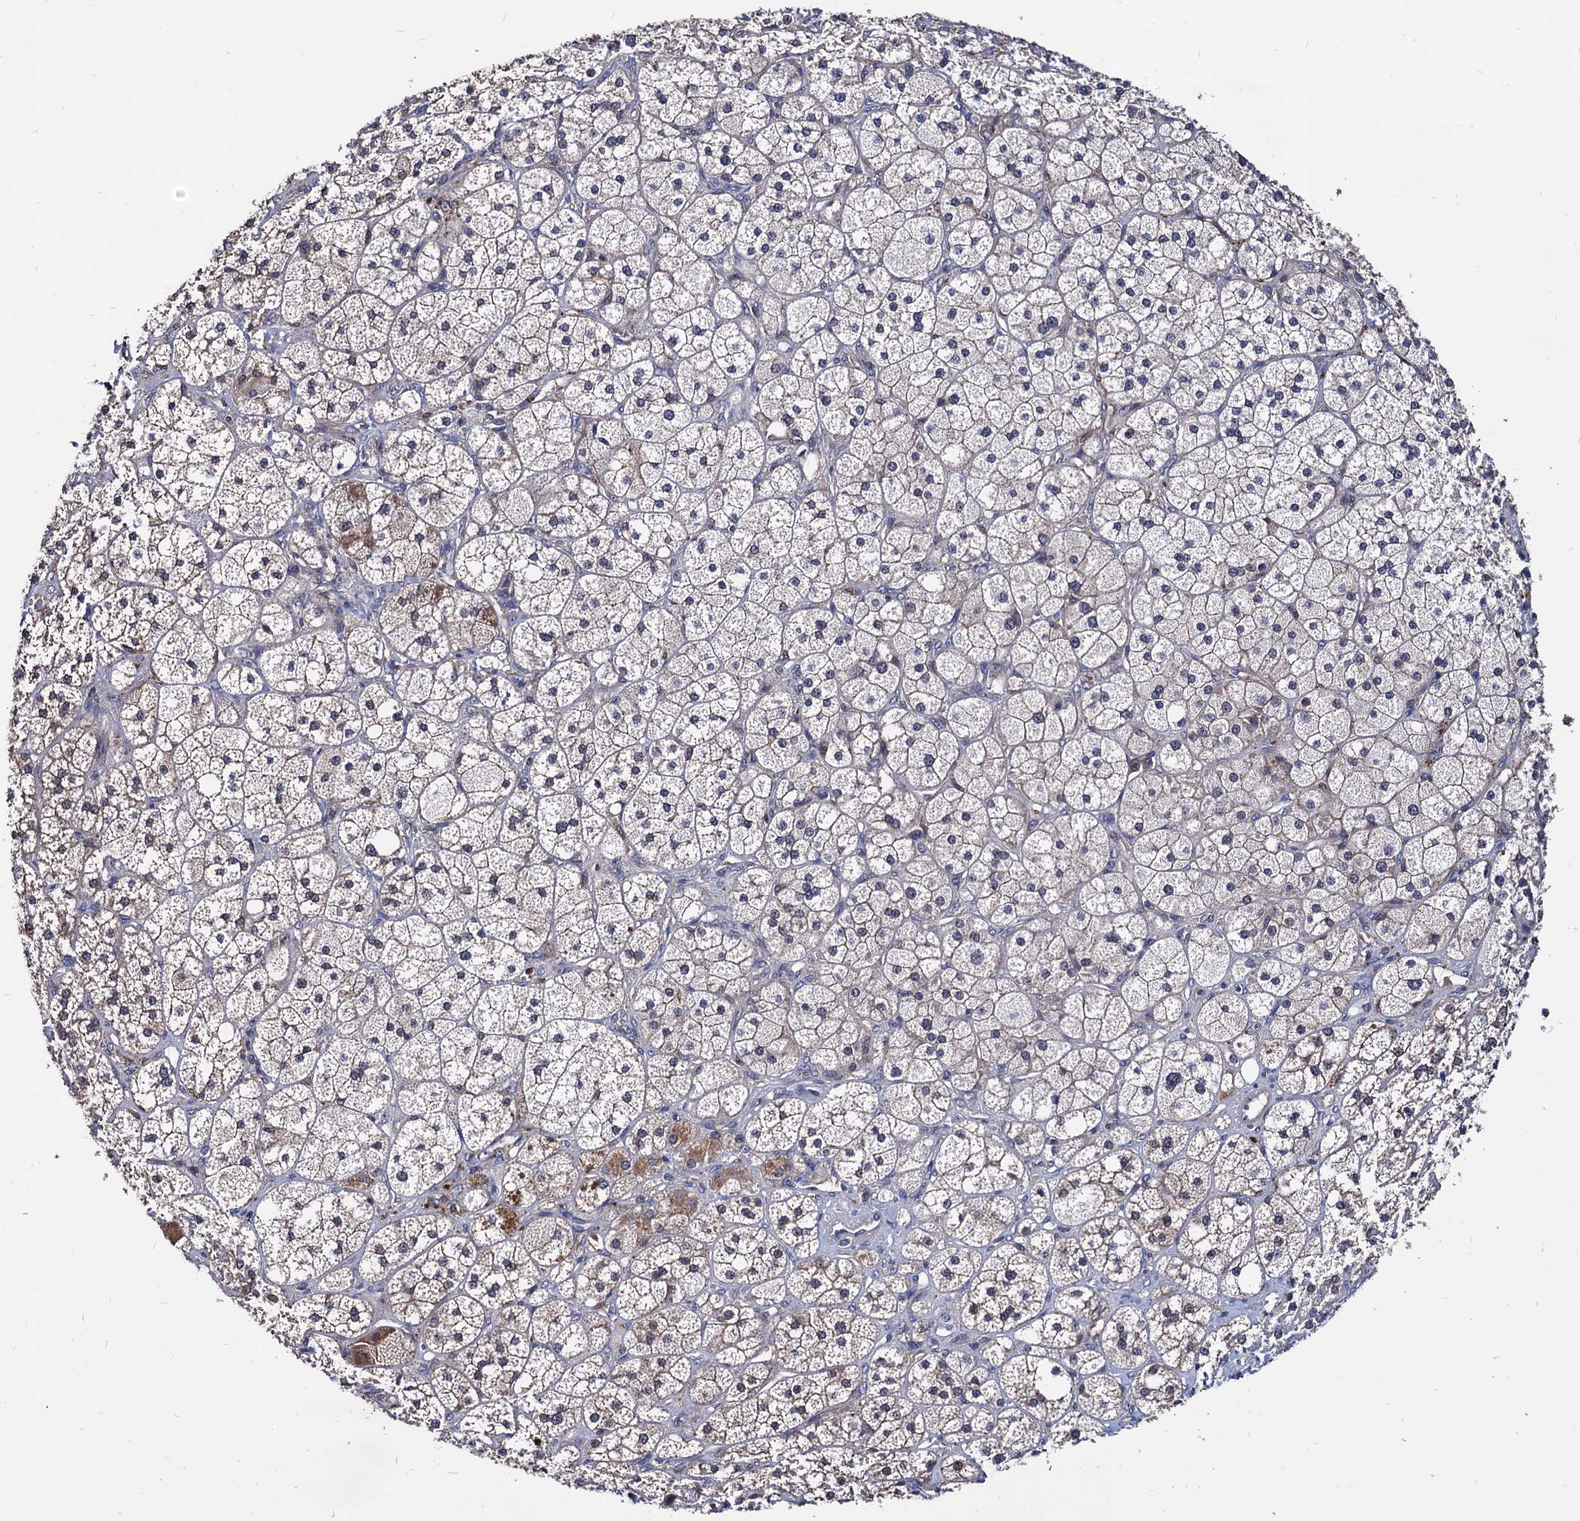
{"staining": {"intensity": "moderate", "quantity": "25%-75%", "location": "cytoplasmic/membranous,nuclear"}, "tissue": "adrenal gland", "cell_type": "Glandular cells", "image_type": "normal", "snomed": [{"axis": "morphology", "description": "Normal tissue, NOS"}, {"axis": "topography", "description": "Adrenal gland"}], "caption": "About 25%-75% of glandular cells in benign adrenal gland demonstrate moderate cytoplasmic/membranous,nuclear protein expression as visualized by brown immunohistochemical staining.", "gene": "CPPED1", "patient": {"sex": "male", "age": 61}}